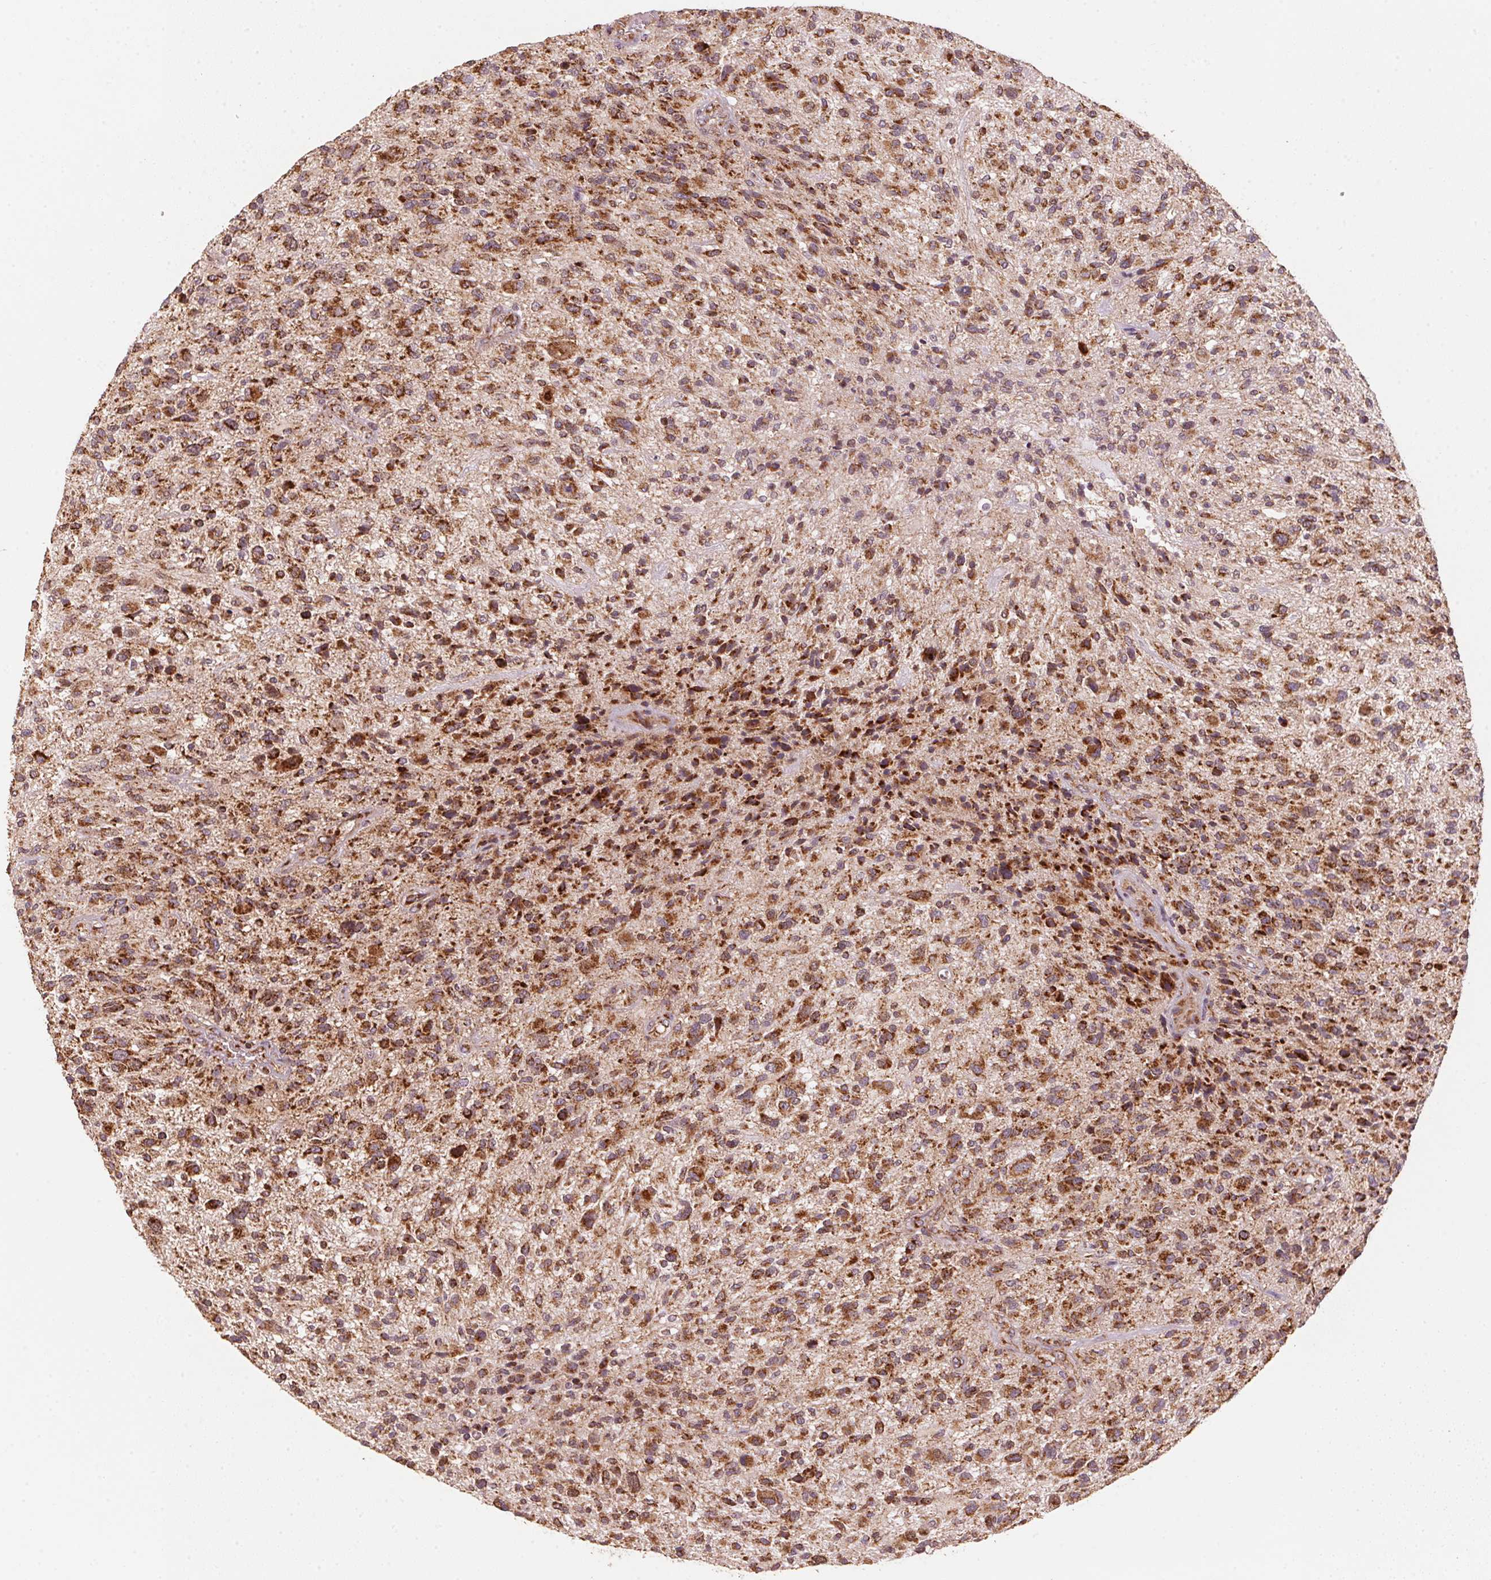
{"staining": {"intensity": "strong", "quantity": ">75%", "location": "cytoplasmic/membranous"}, "tissue": "glioma", "cell_type": "Tumor cells", "image_type": "cancer", "snomed": [{"axis": "morphology", "description": "Glioma, malignant, High grade"}, {"axis": "topography", "description": "Brain"}], "caption": "Immunohistochemical staining of glioma exhibits high levels of strong cytoplasmic/membranous positivity in approximately >75% of tumor cells.", "gene": "TOMM70", "patient": {"sex": "male", "age": 47}}